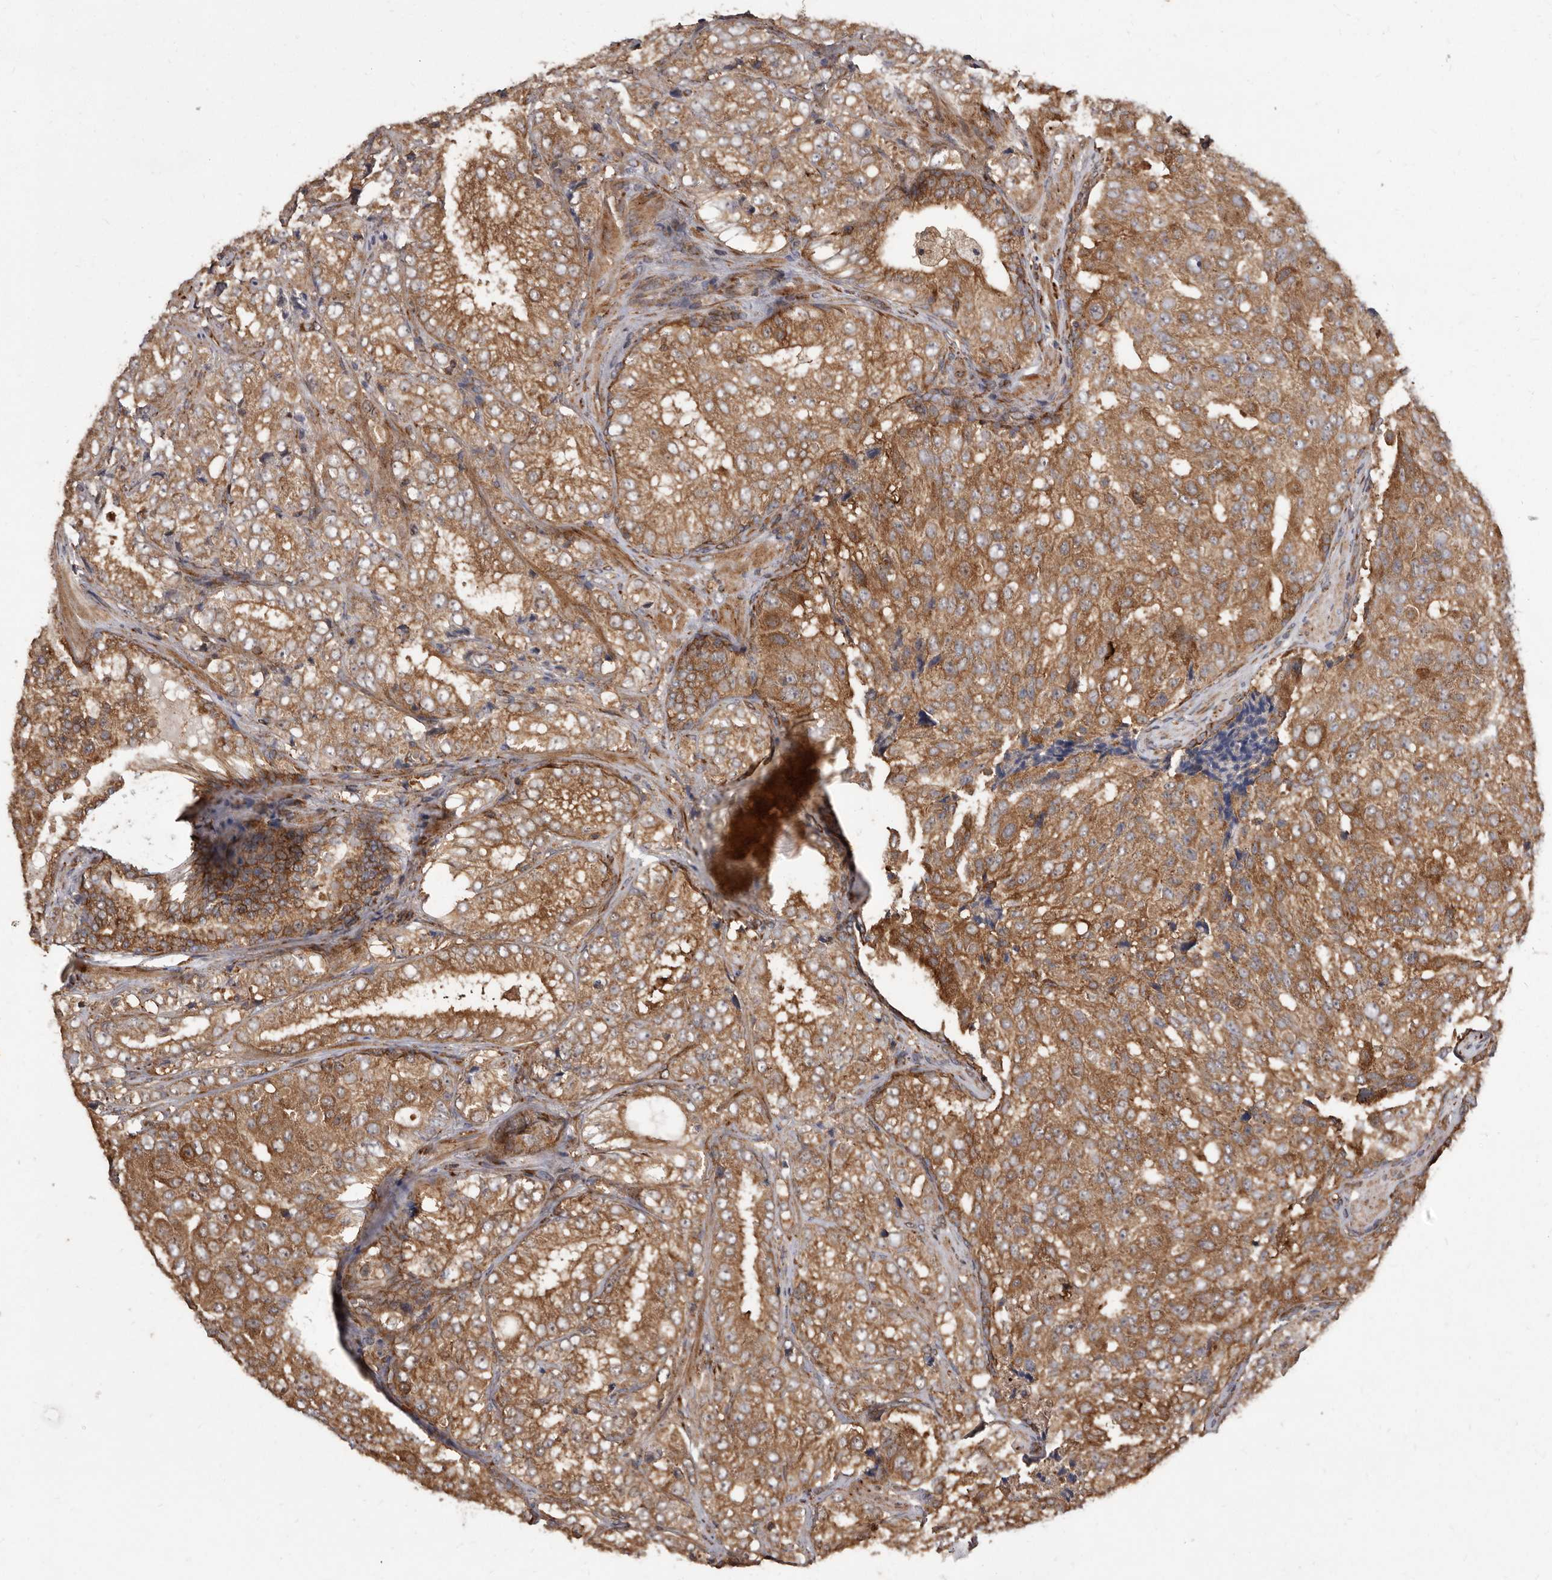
{"staining": {"intensity": "moderate", "quantity": ">75%", "location": "cytoplasmic/membranous"}, "tissue": "prostate cancer", "cell_type": "Tumor cells", "image_type": "cancer", "snomed": [{"axis": "morphology", "description": "Adenocarcinoma, High grade"}, {"axis": "topography", "description": "Prostate"}], "caption": "Human prostate cancer (high-grade adenocarcinoma) stained with a protein marker demonstrates moderate staining in tumor cells.", "gene": "FLAD1", "patient": {"sex": "male", "age": 58}}